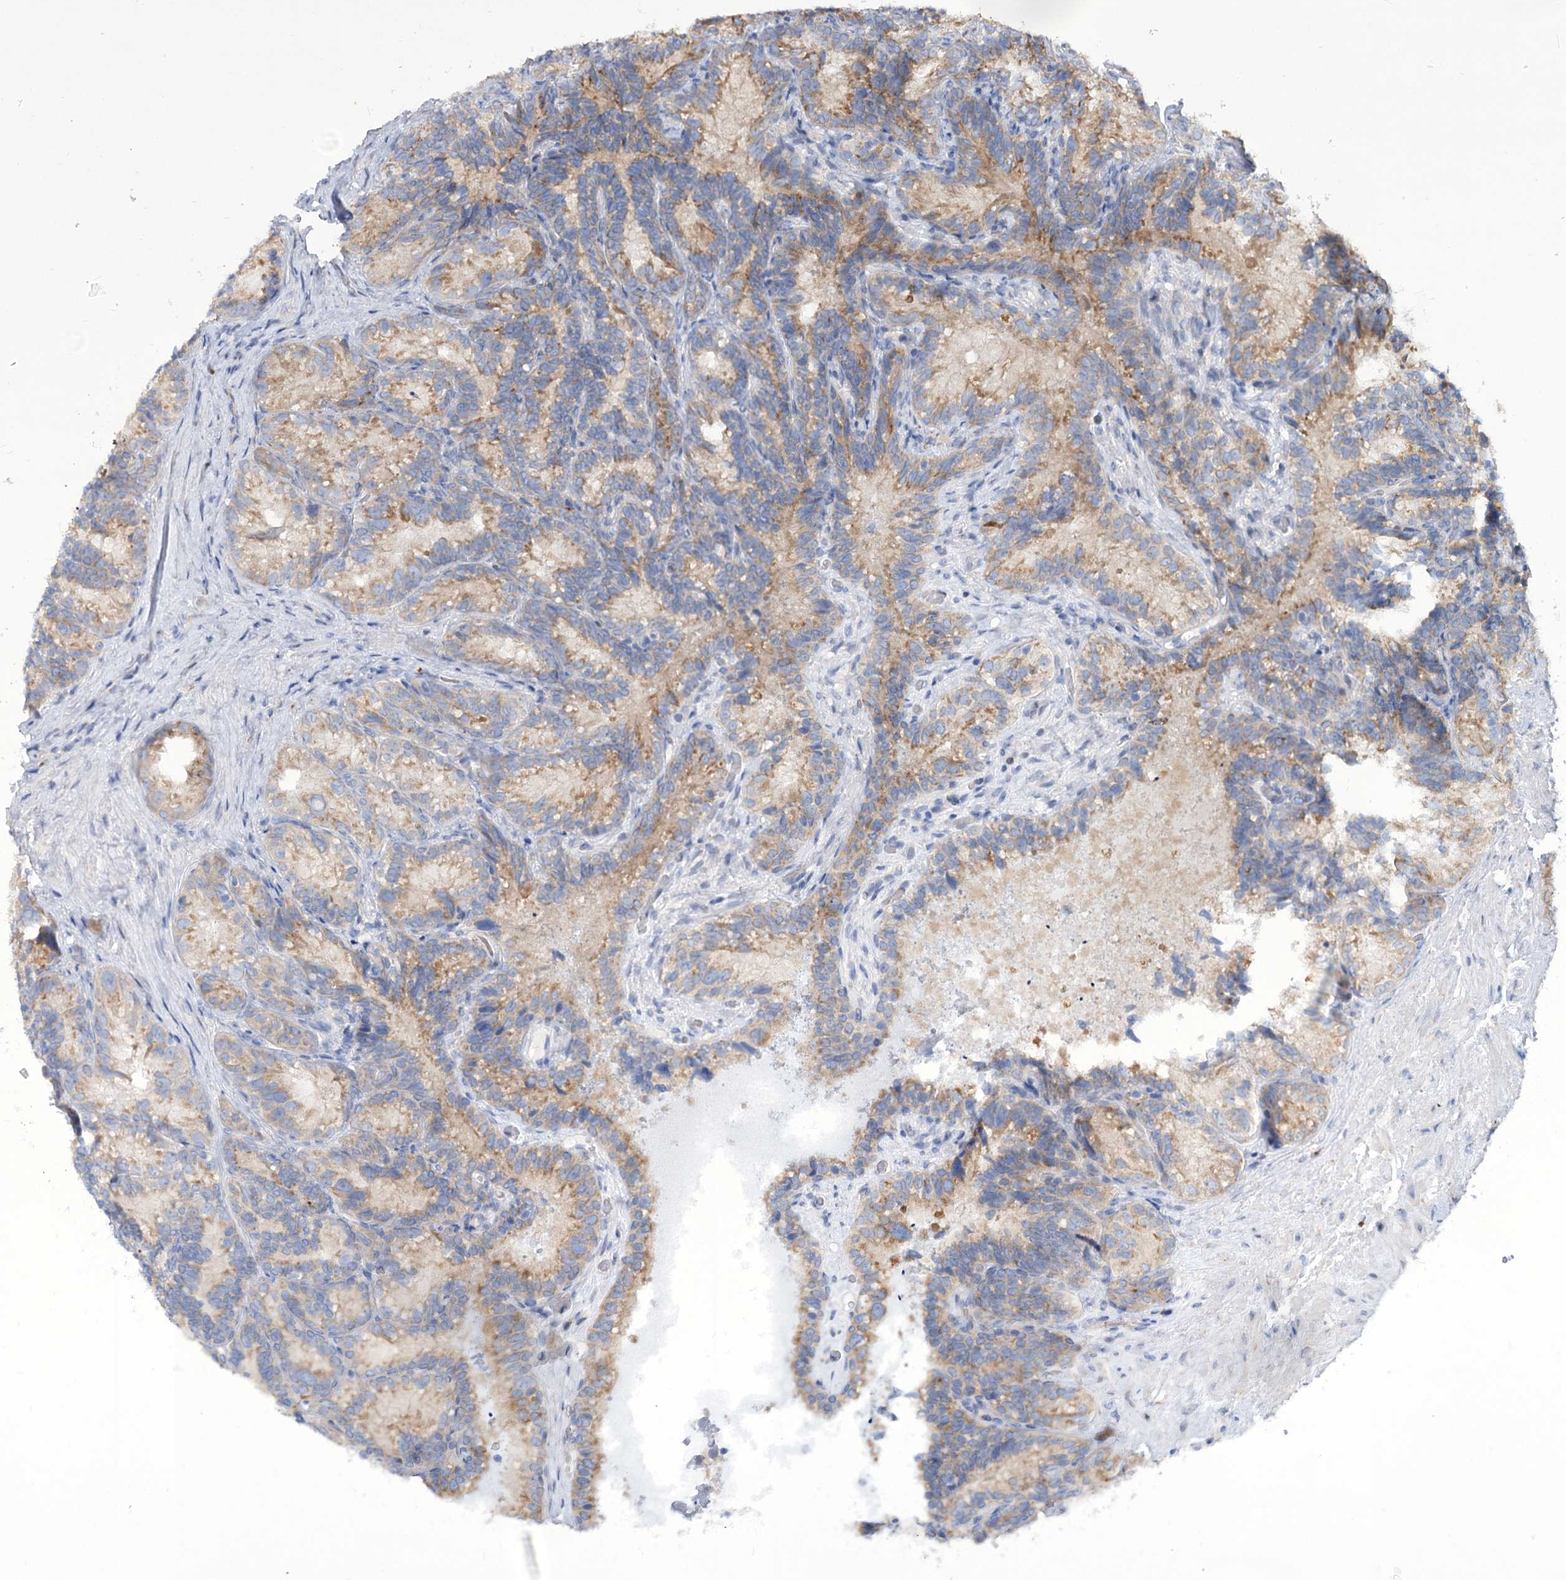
{"staining": {"intensity": "weak", "quantity": ">75%", "location": "cytoplasmic/membranous"}, "tissue": "seminal vesicle", "cell_type": "Glandular cells", "image_type": "normal", "snomed": [{"axis": "morphology", "description": "Normal tissue, NOS"}, {"axis": "topography", "description": "Seminal veicle"}], "caption": "Immunohistochemistry (IHC) (DAB) staining of normal seminal vesicle shows weak cytoplasmic/membranous protein expression in approximately >75% of glandular cells.", "gene": "SUOX", "patient": {"sex": "male", "age": 60}}